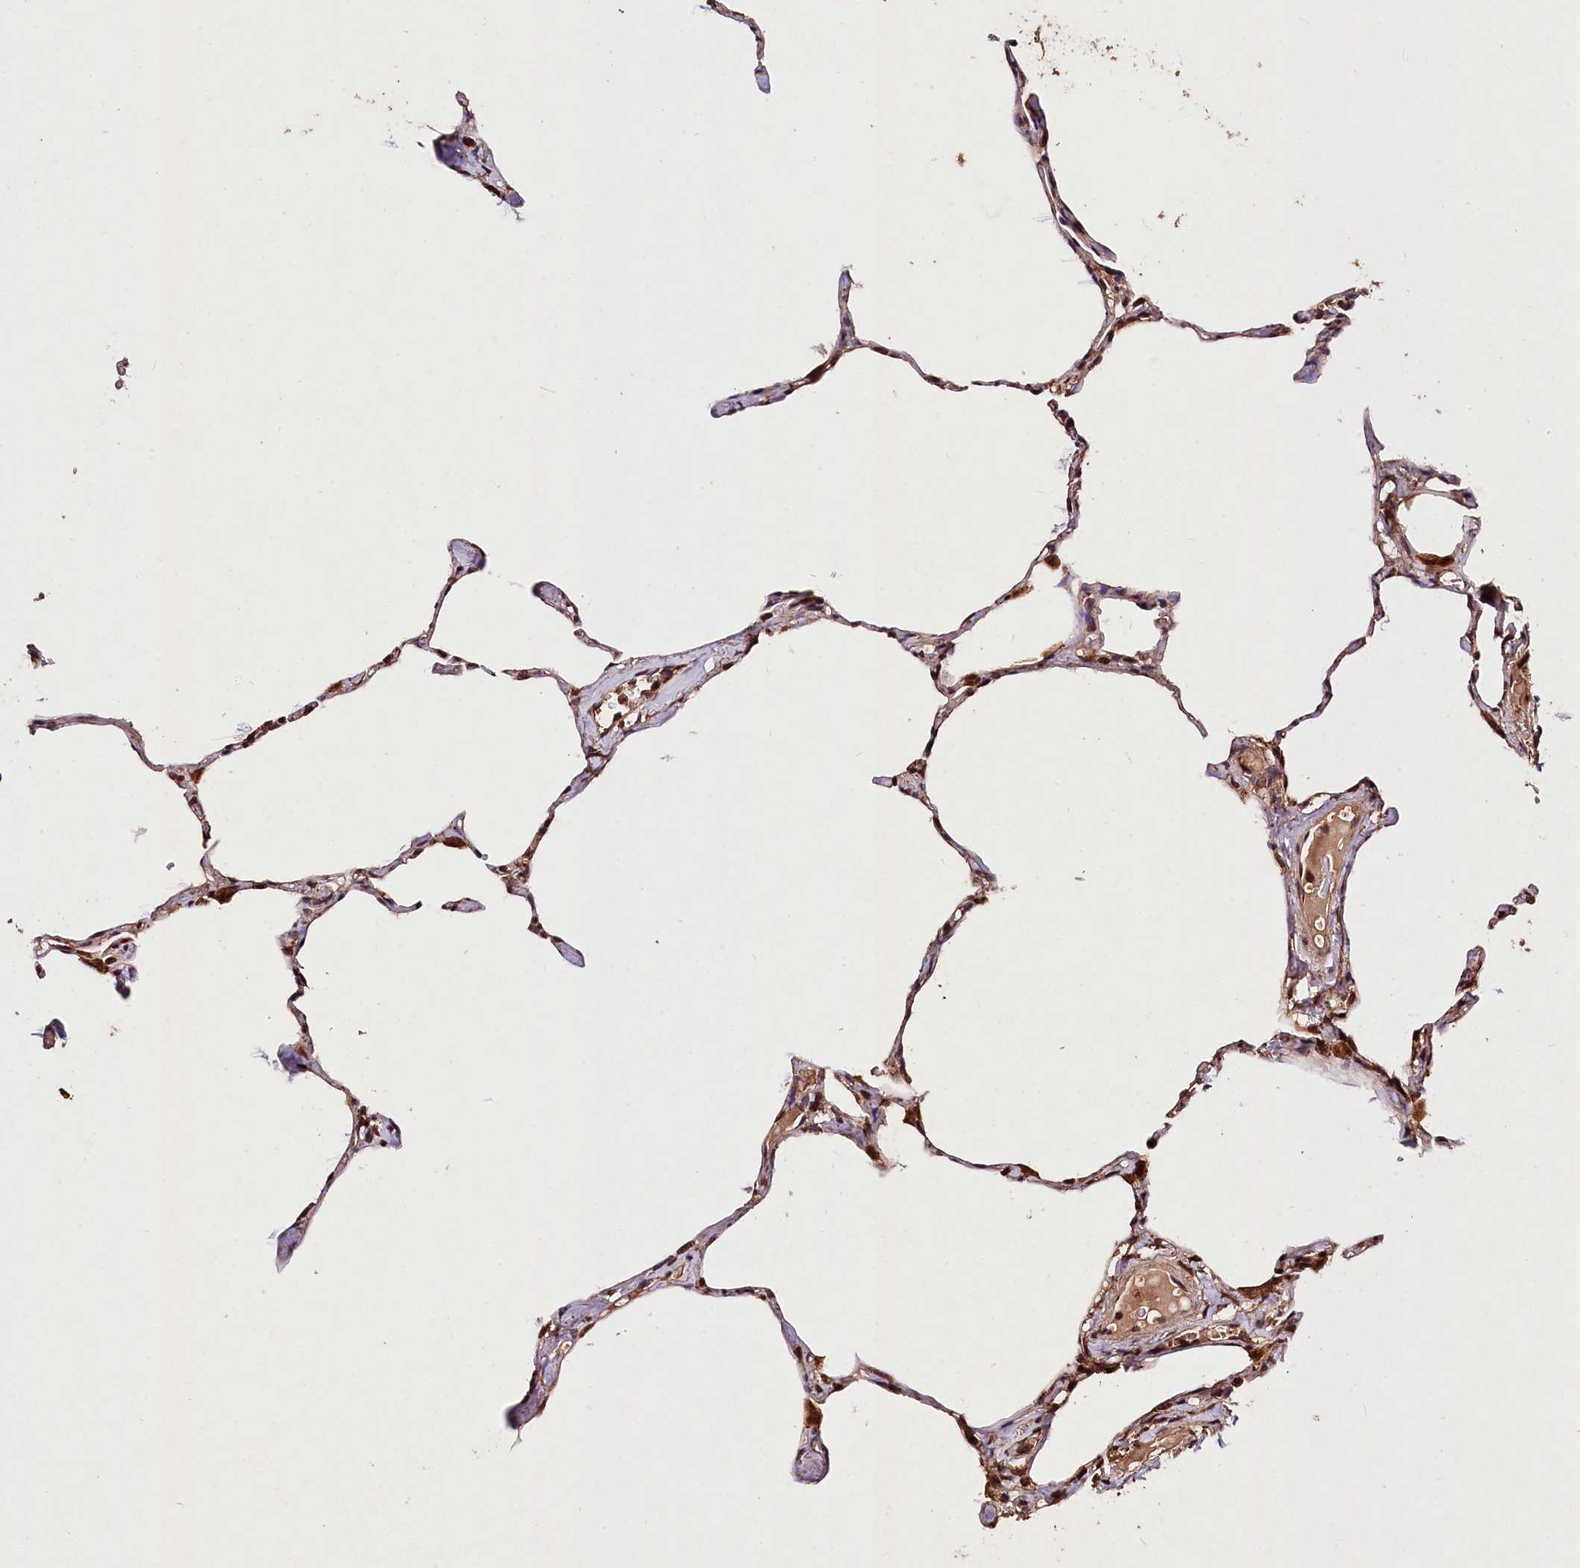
{"staining": {"intensity": "weak", "quantity": ">75%", "location": "cytoplasmic/membranous"}, "tissue": "lung", "cell_type": "Alveolar cells", "image_type": "normal", "snomed": [{"axis": "morphology", "description": "Normal tissue, NOS"}, {"axis": "topography", "description": "Lung"}], "caption": "Lung was stained to show a protein in brown. There is low levels of weak cytoplasmic/membranous expression in approximately >75% of alveolar cells. (DAB (3,3'-diaminobenzidine) IHC, brown staining for protein, blue staining for nuclei).", "gene": "KPTN", "patient": {"sex": "male", "age": 65}}